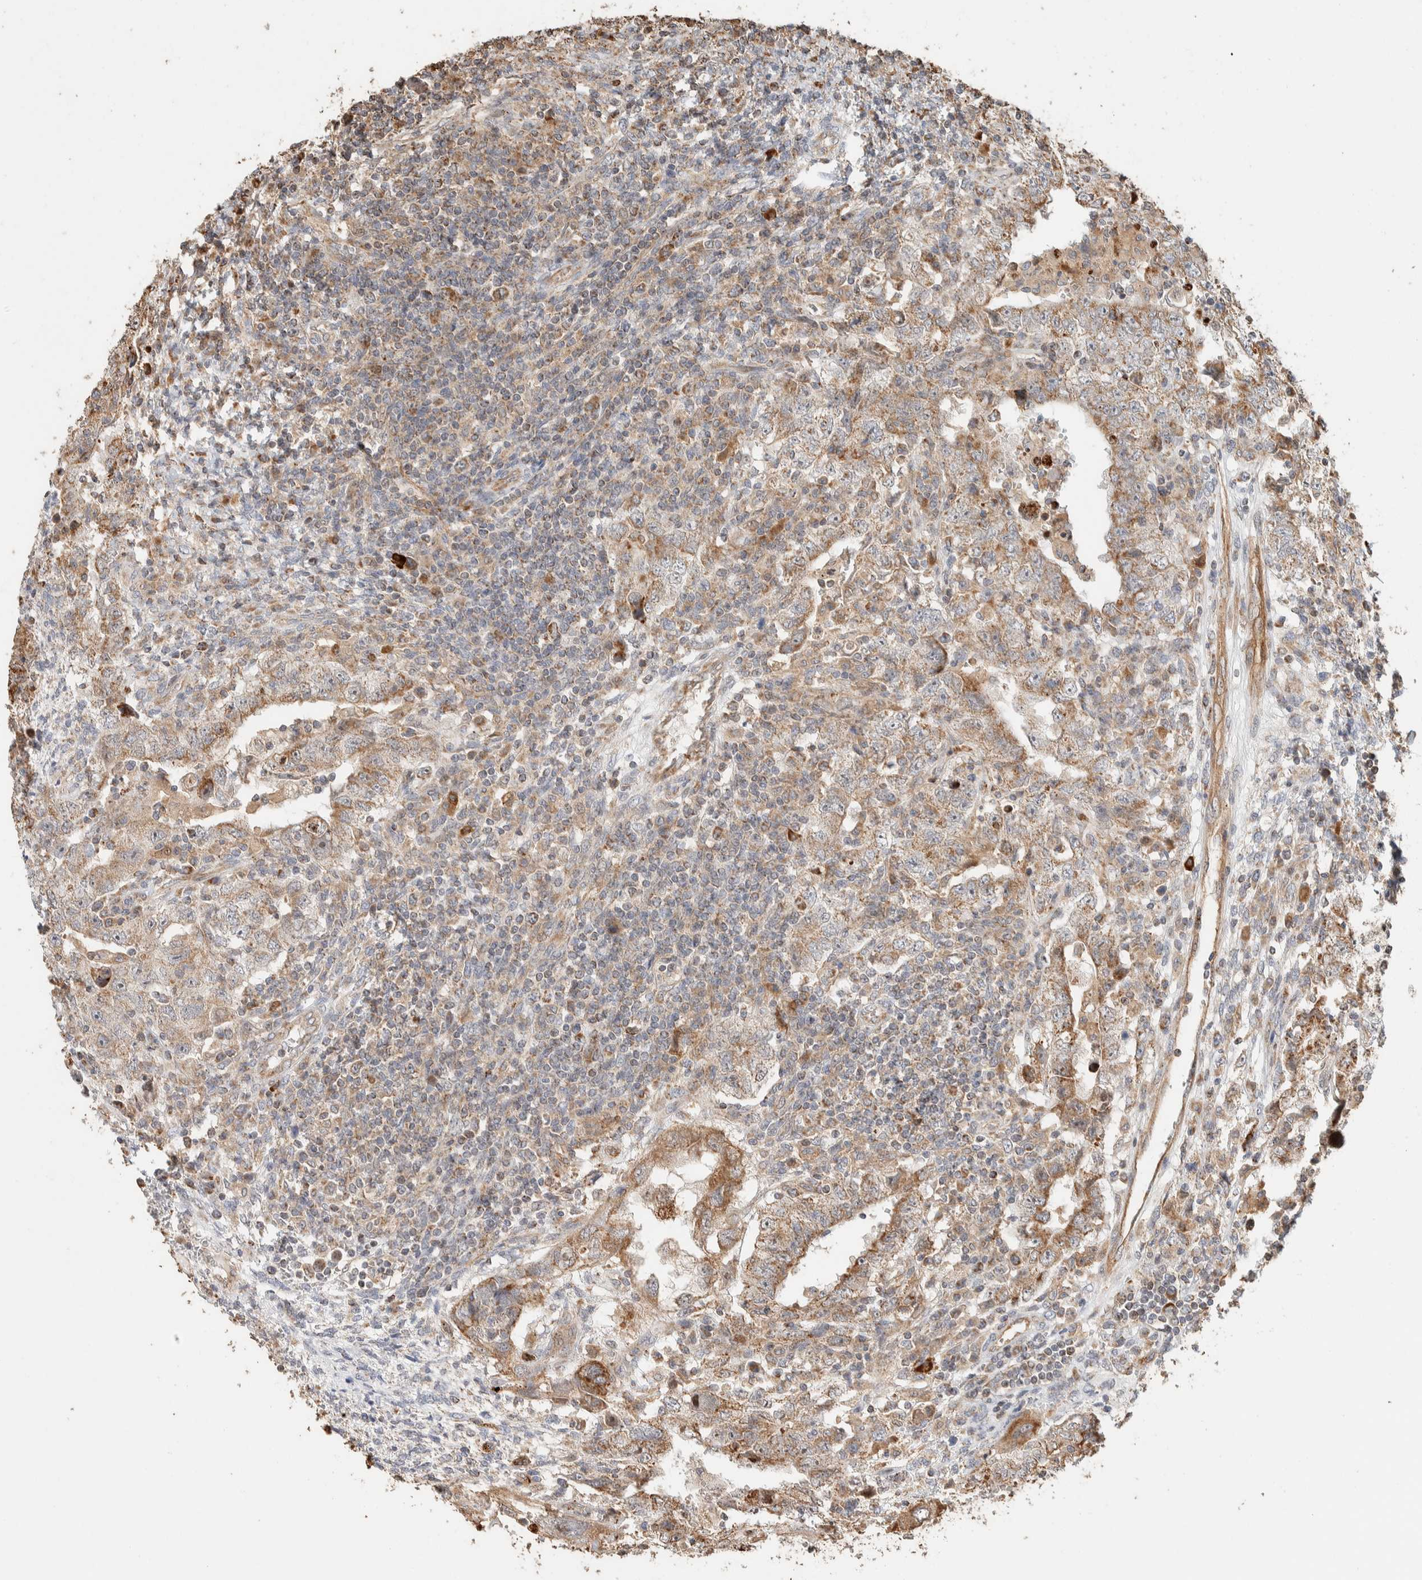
{"staining": {"intensity": "moderate", "quantity": ">75%", "location": "cytoplasmic/membranous"}, "tissue": "testis cancer", "cell_type": "Tumor cells", "image_type": "cancer", "snomed": [{"axis": "morphology", "description": "Carcinoma, Embryonal, NOS"}, {"axis": "topography", "description": "Testis"}], "caption": "Testis cancer stained for a protein displays moderate cytoplasmic/membranous positivity in tumor cells.", "gene": "KIF9", "patient": {"sex": "male", "age": 26}}